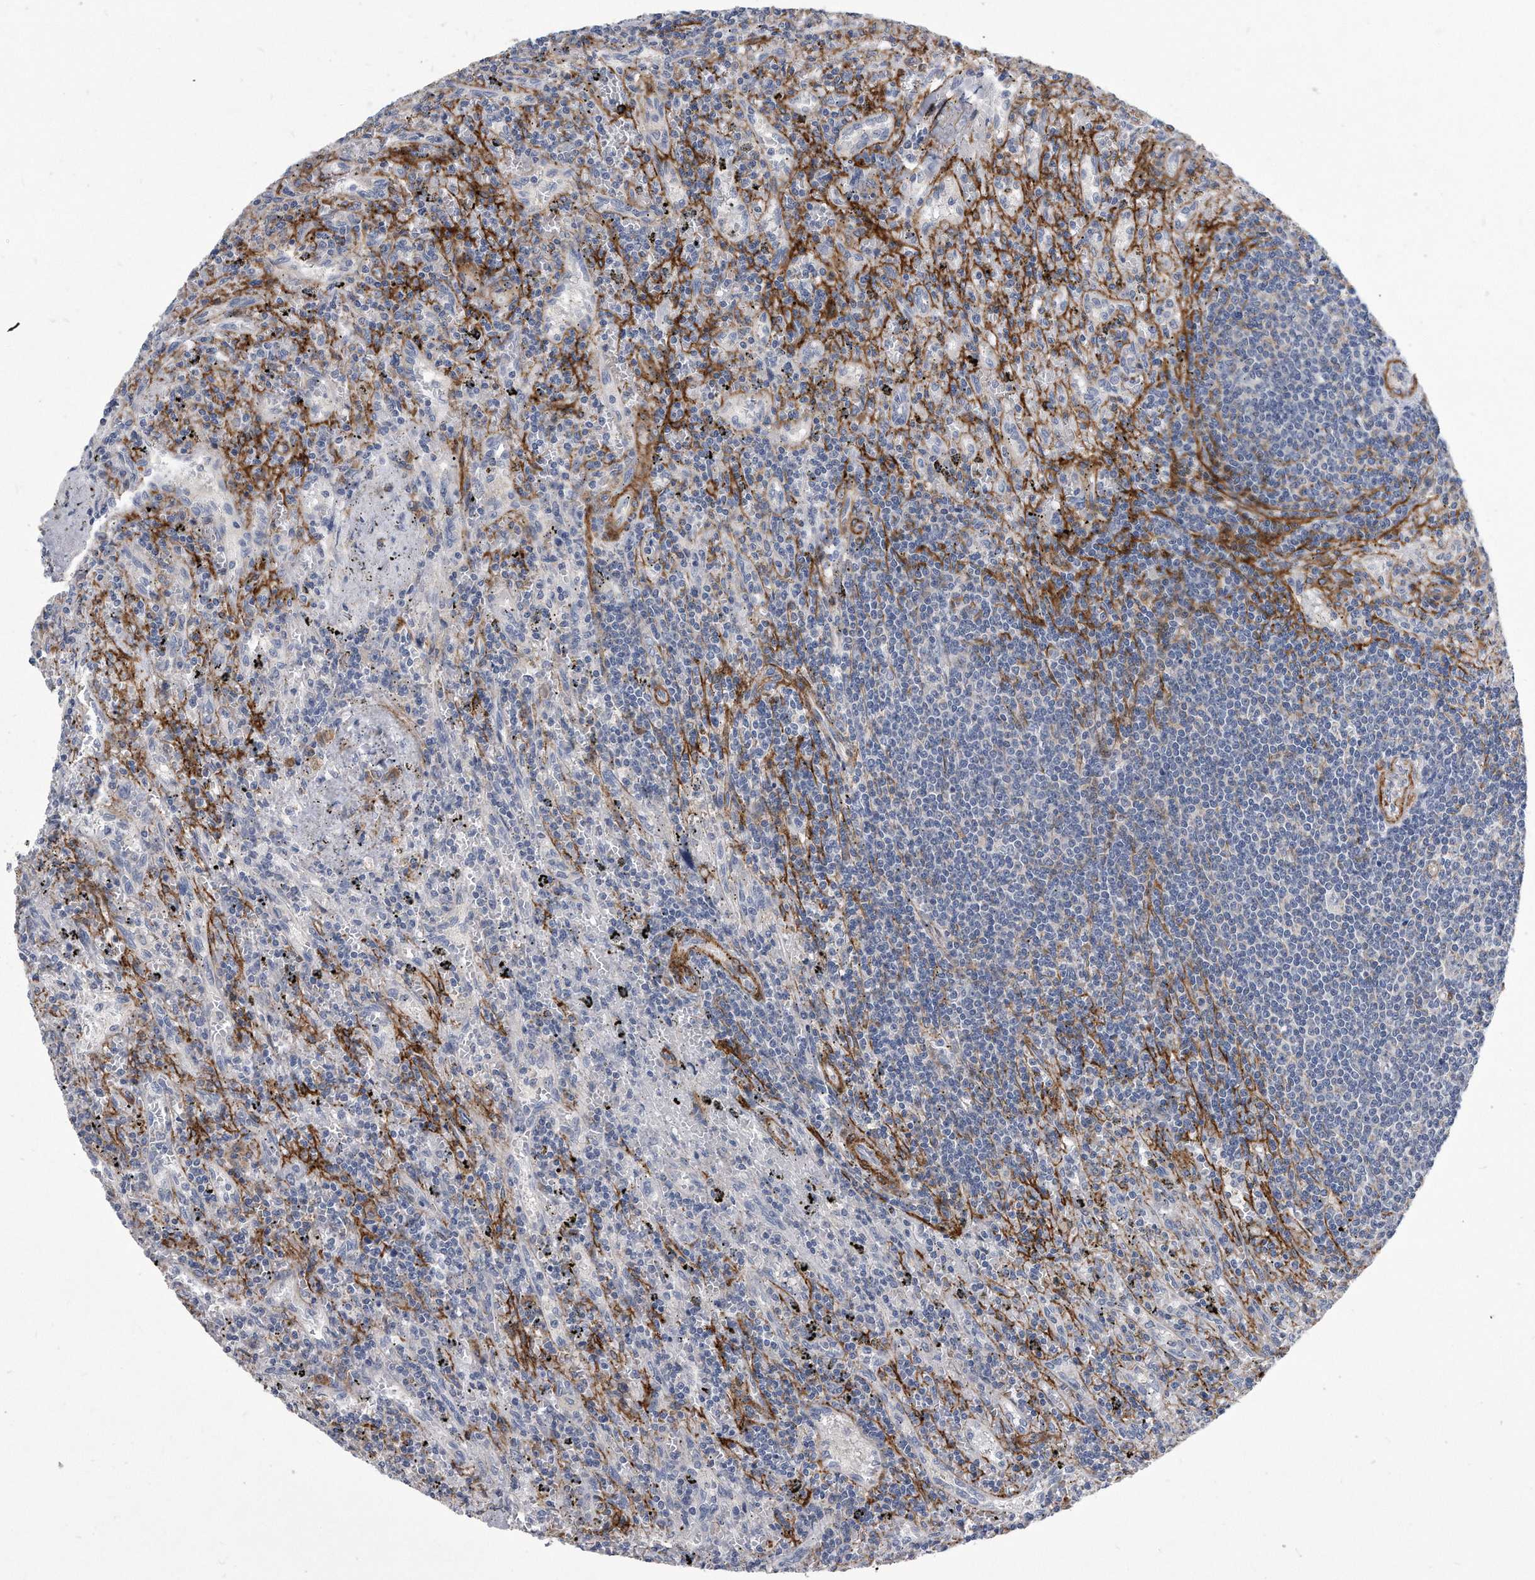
{"staining": {"intensity": "negative", "quantity": "none", "location": "none"}, "tissue": "lymphoma", "cell_type": "Tumor cells", "image_type": "cancer", "snomed": [{"axis": "morphology", "description": "Malignant lymphoma, non-Hodgkin's type, Low grade"}, {"axis": "topography", "description": "Spleen"}], "caption": "Tumor cells show no significant expression in low-grade malignant lymphoma, non-Hodgkin's type.", "gene": "EIF2B4", "patient": {"sex": "male", "age": 76}}